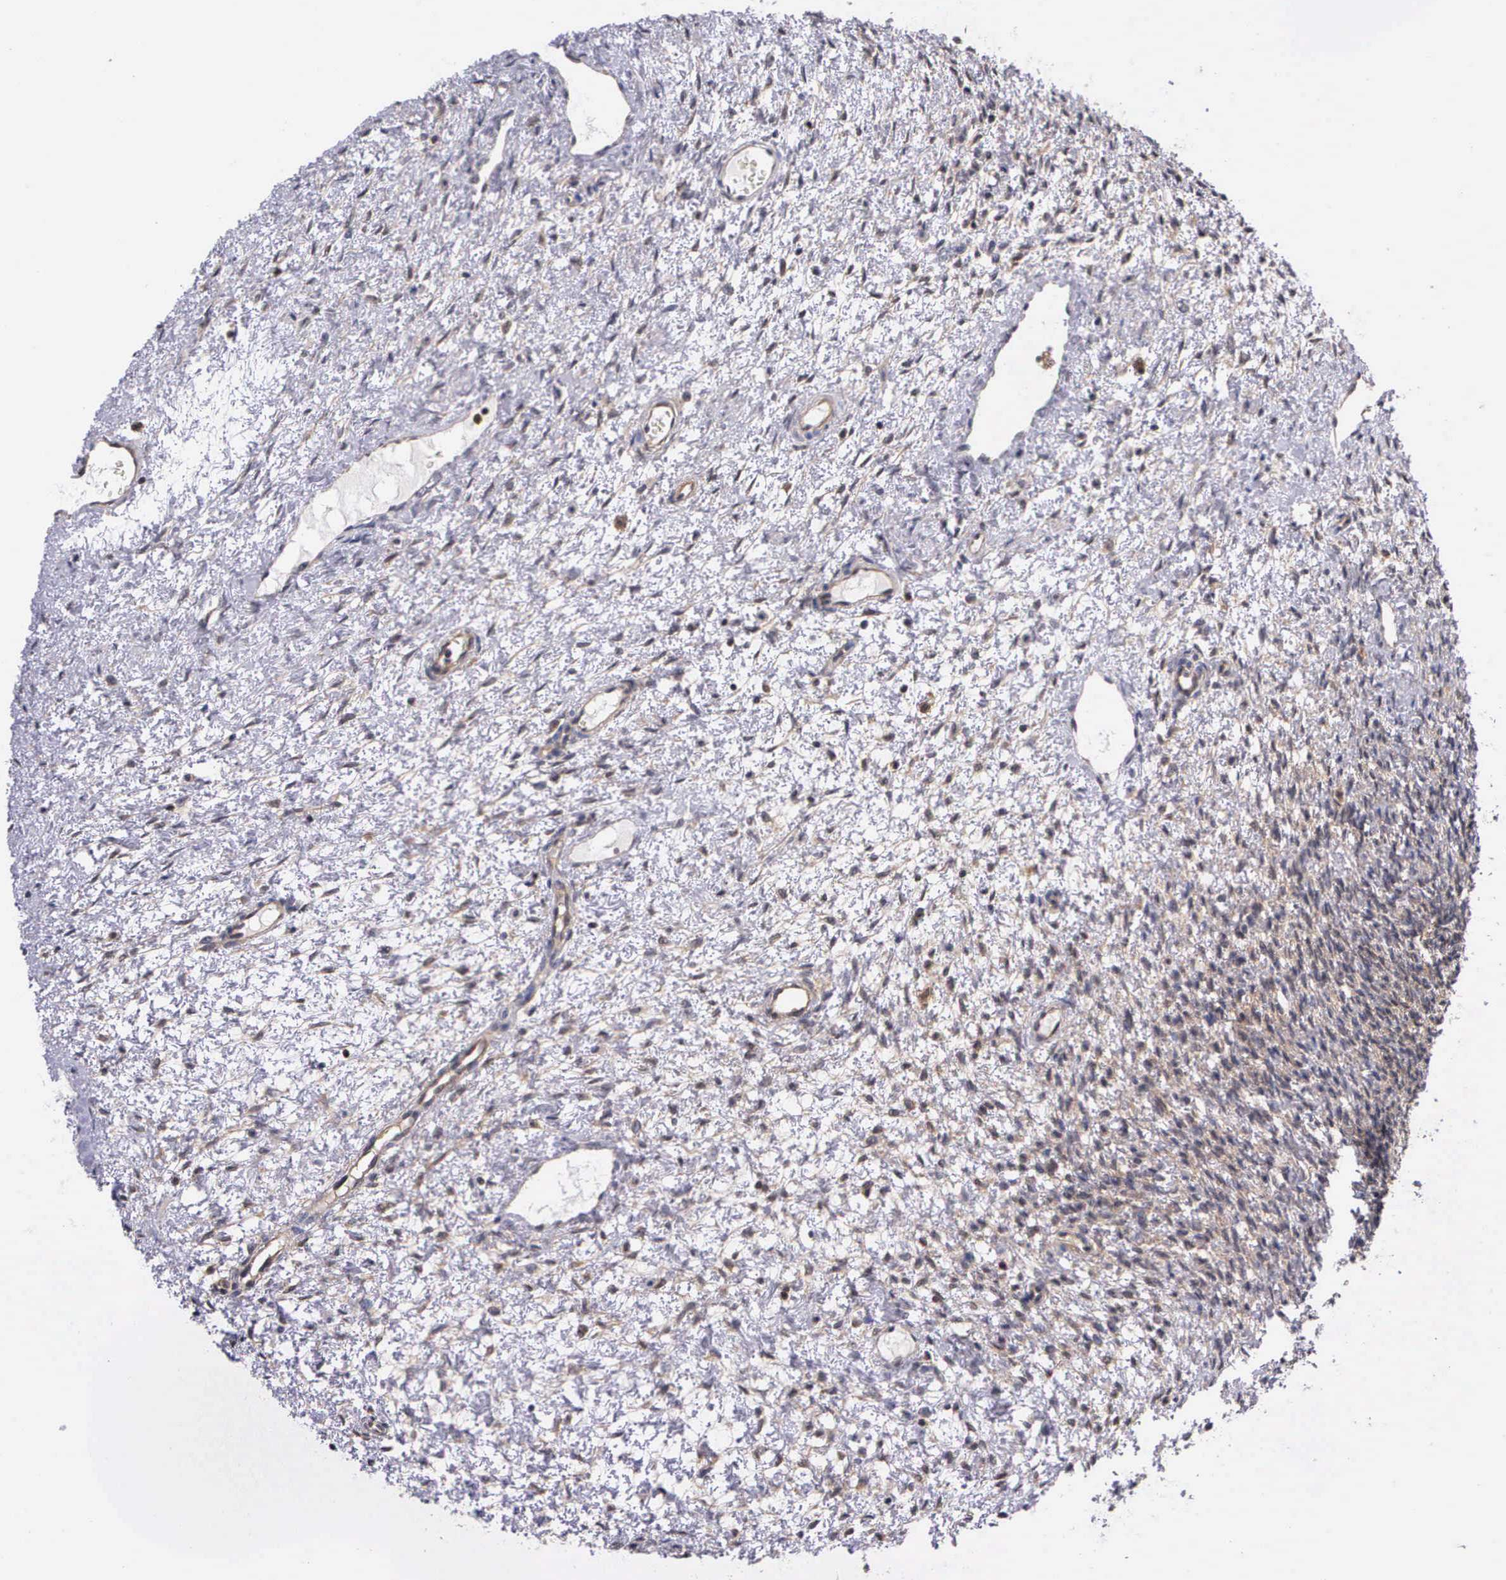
{"staining": {"intensity": "weak", "quantity": "25%-75%", "location": "cytoplasmic/membranous"}, "tissue": "ovary", "cell_type": "Follicle cells", "image_type": "normal", "snomed": [{"axis": "morphology", "description": "Normal tissue, NOS"}, {"axis": "topography", "description": "Ovary"}], "caption": "Unremarkable ovary shows weak cytoplasmic/membranous staining in about 25%-75% of follicle cells, visualized by immunohistochemistry. Ihc stains the protein of interest in brown and the nuclei are stained blue.", "gene": "IGBP1P2", "patient": {"sex": "female", "age": 32}}